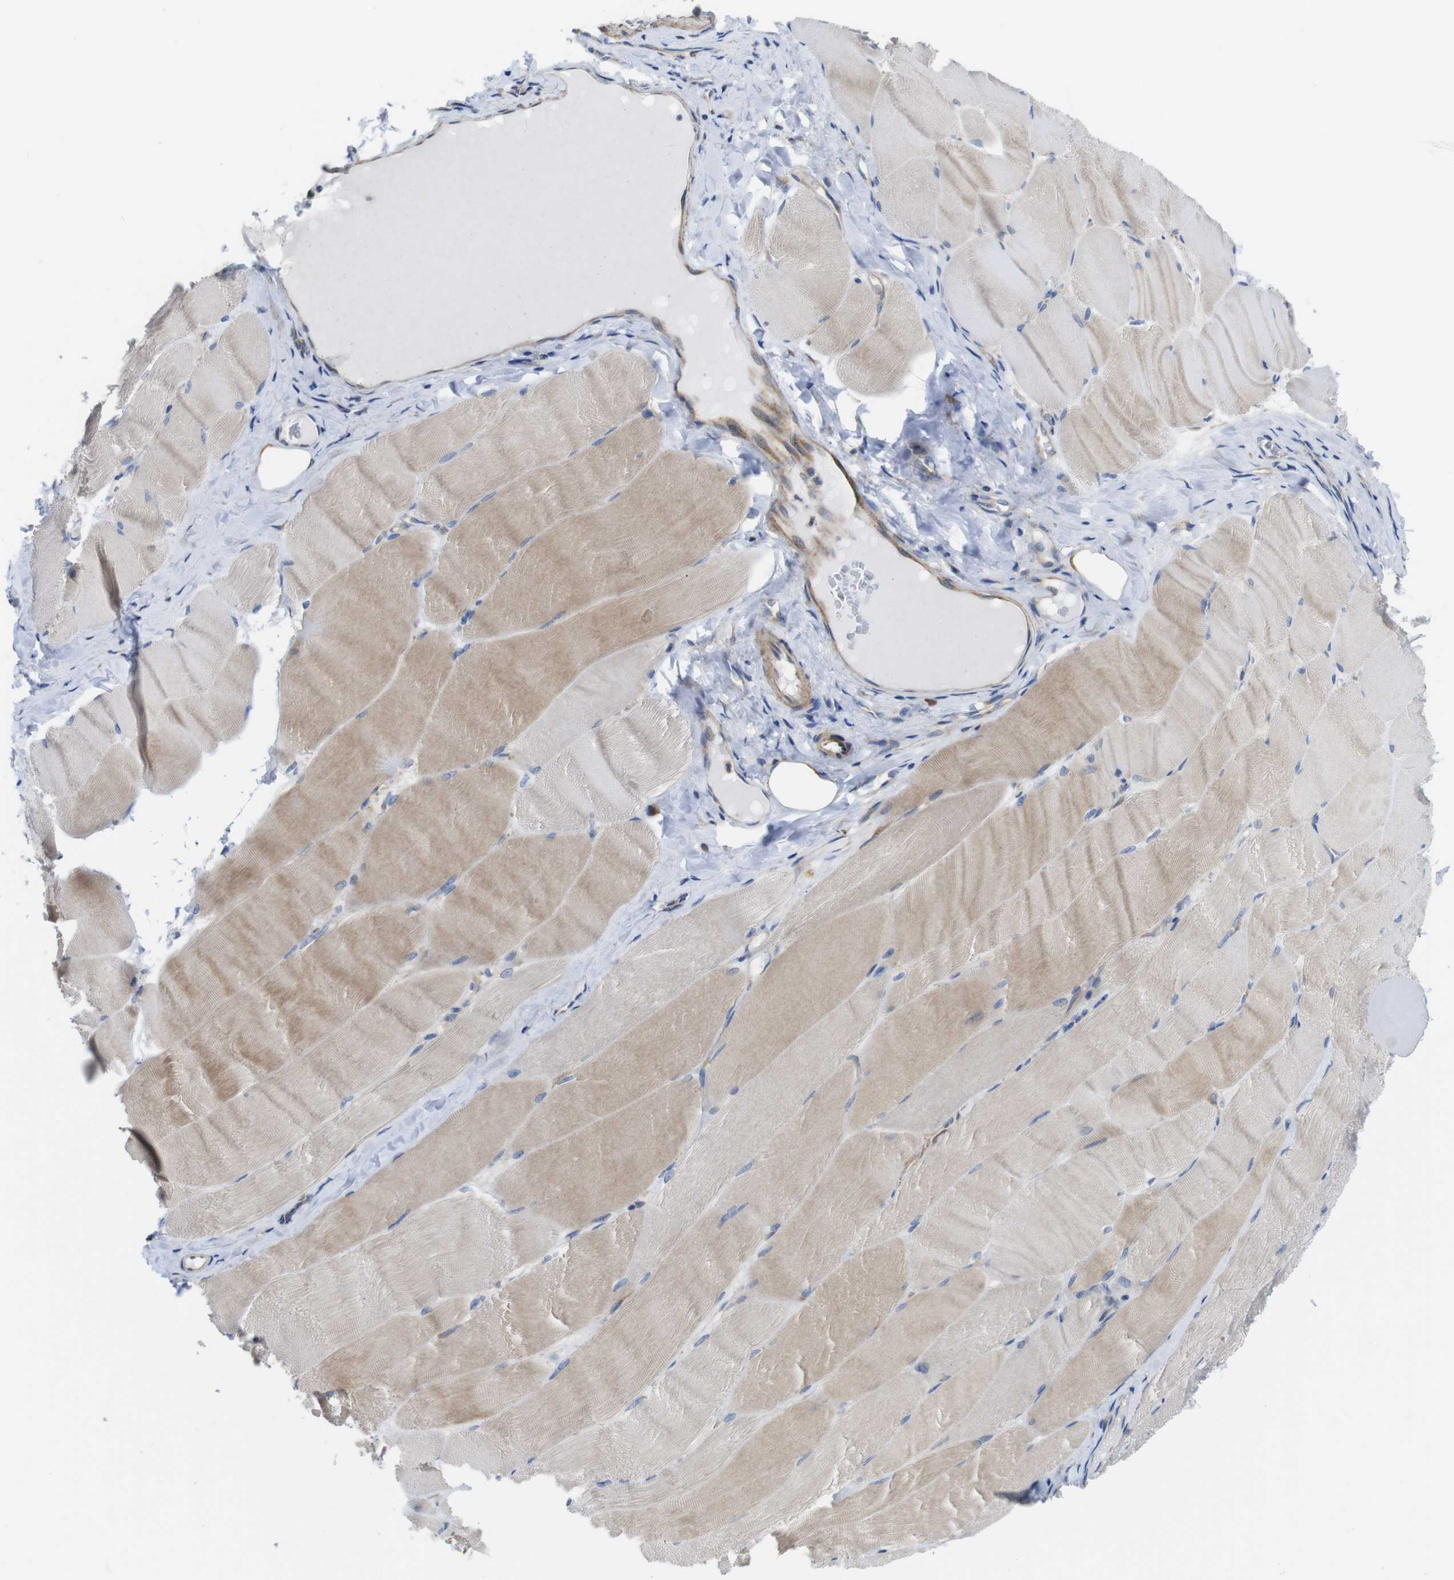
{"staining": {"intensity": "weak", "quantity": ">75%", "location": "cytoplasmic/membranous"}, "tissue": "skeletal muscle", "cell_type": "Myocytes", "image_type": "normal", "snomed": [{"axis": "morphology", "description": "Normal tissue, NOS"}, {"axis": "morphology", "description": "Squamous cell carcinoma, NOS"}, {"axis": "topography", "description": "Skeletal muscle"}], "caption": "Immunohistochemical staining of benign human skeletal muscle reveals weak cytoplasmic/membranous protein staining in about >75% of myocytes. (DAB IHC with brightfield microscopy, high magnification).", "gene": "DDRGK1", "patient": {"sex": "male", "age": 51}}